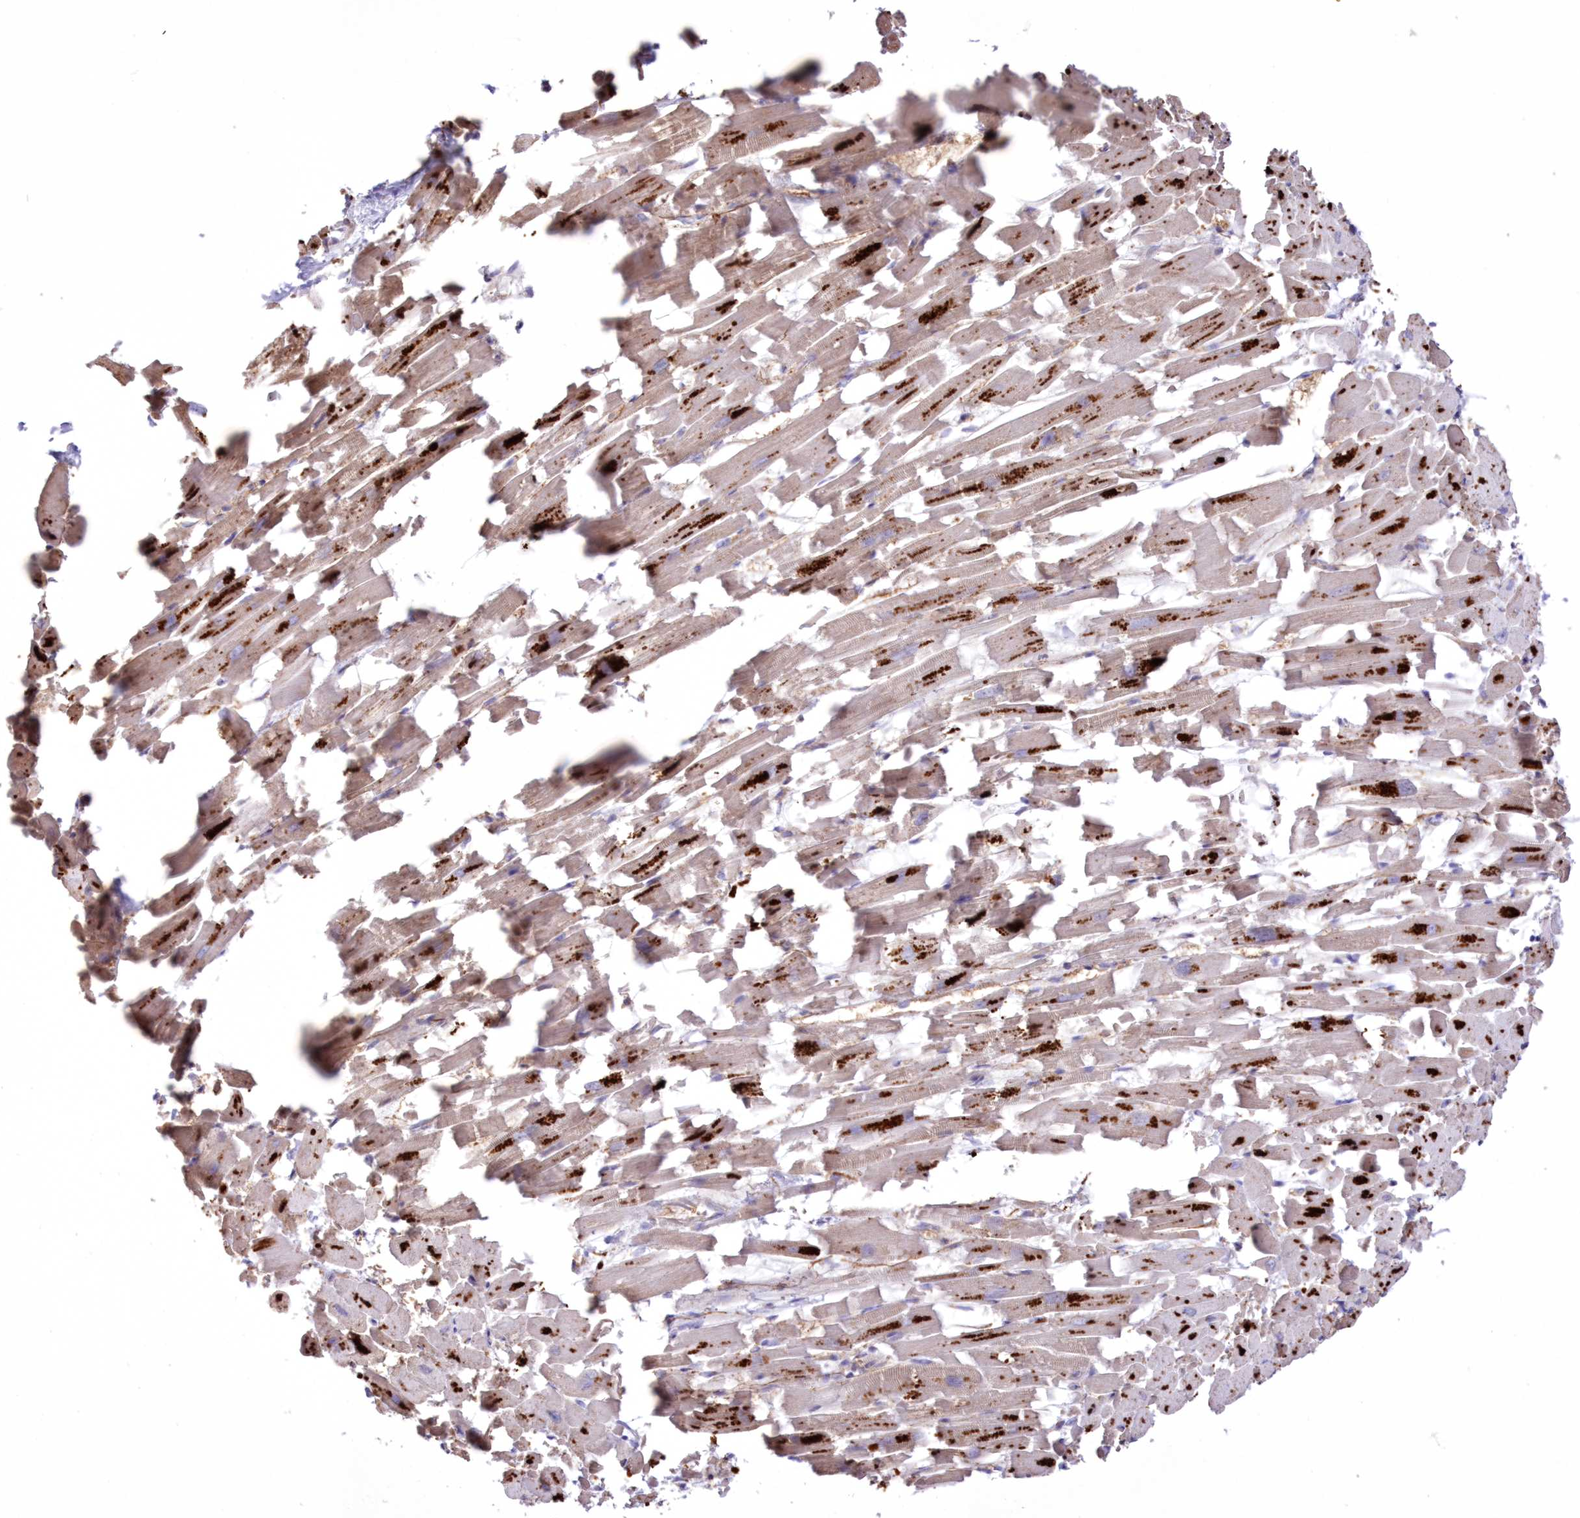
{"staining": {"intensity": "moderate", "quantity": "25%-75%", "location": "cytoplasmic/membranous"}, "tissue": "heart muscle", "cell_type": "Cardiomyocytes", "image_type": "normal", "snomed": [{"axis": "morphology", "description": "Normal tissue, NOS"}, {"axis": "topography", "description": "Heart"}], "caption": "High-power microscopy captured an immunohistochemistry micrograph of normal heart muscle, revealing moderate cytoplasmic/membranous positivity in approximately 25%-75% of cardiomyocytes. (DAB (3,3'-diaminobenzidine) IHC with brightfield microscopy, high magnification).", "gene": "FCHO2", "patient": {"sex": "female", "age": 64}}